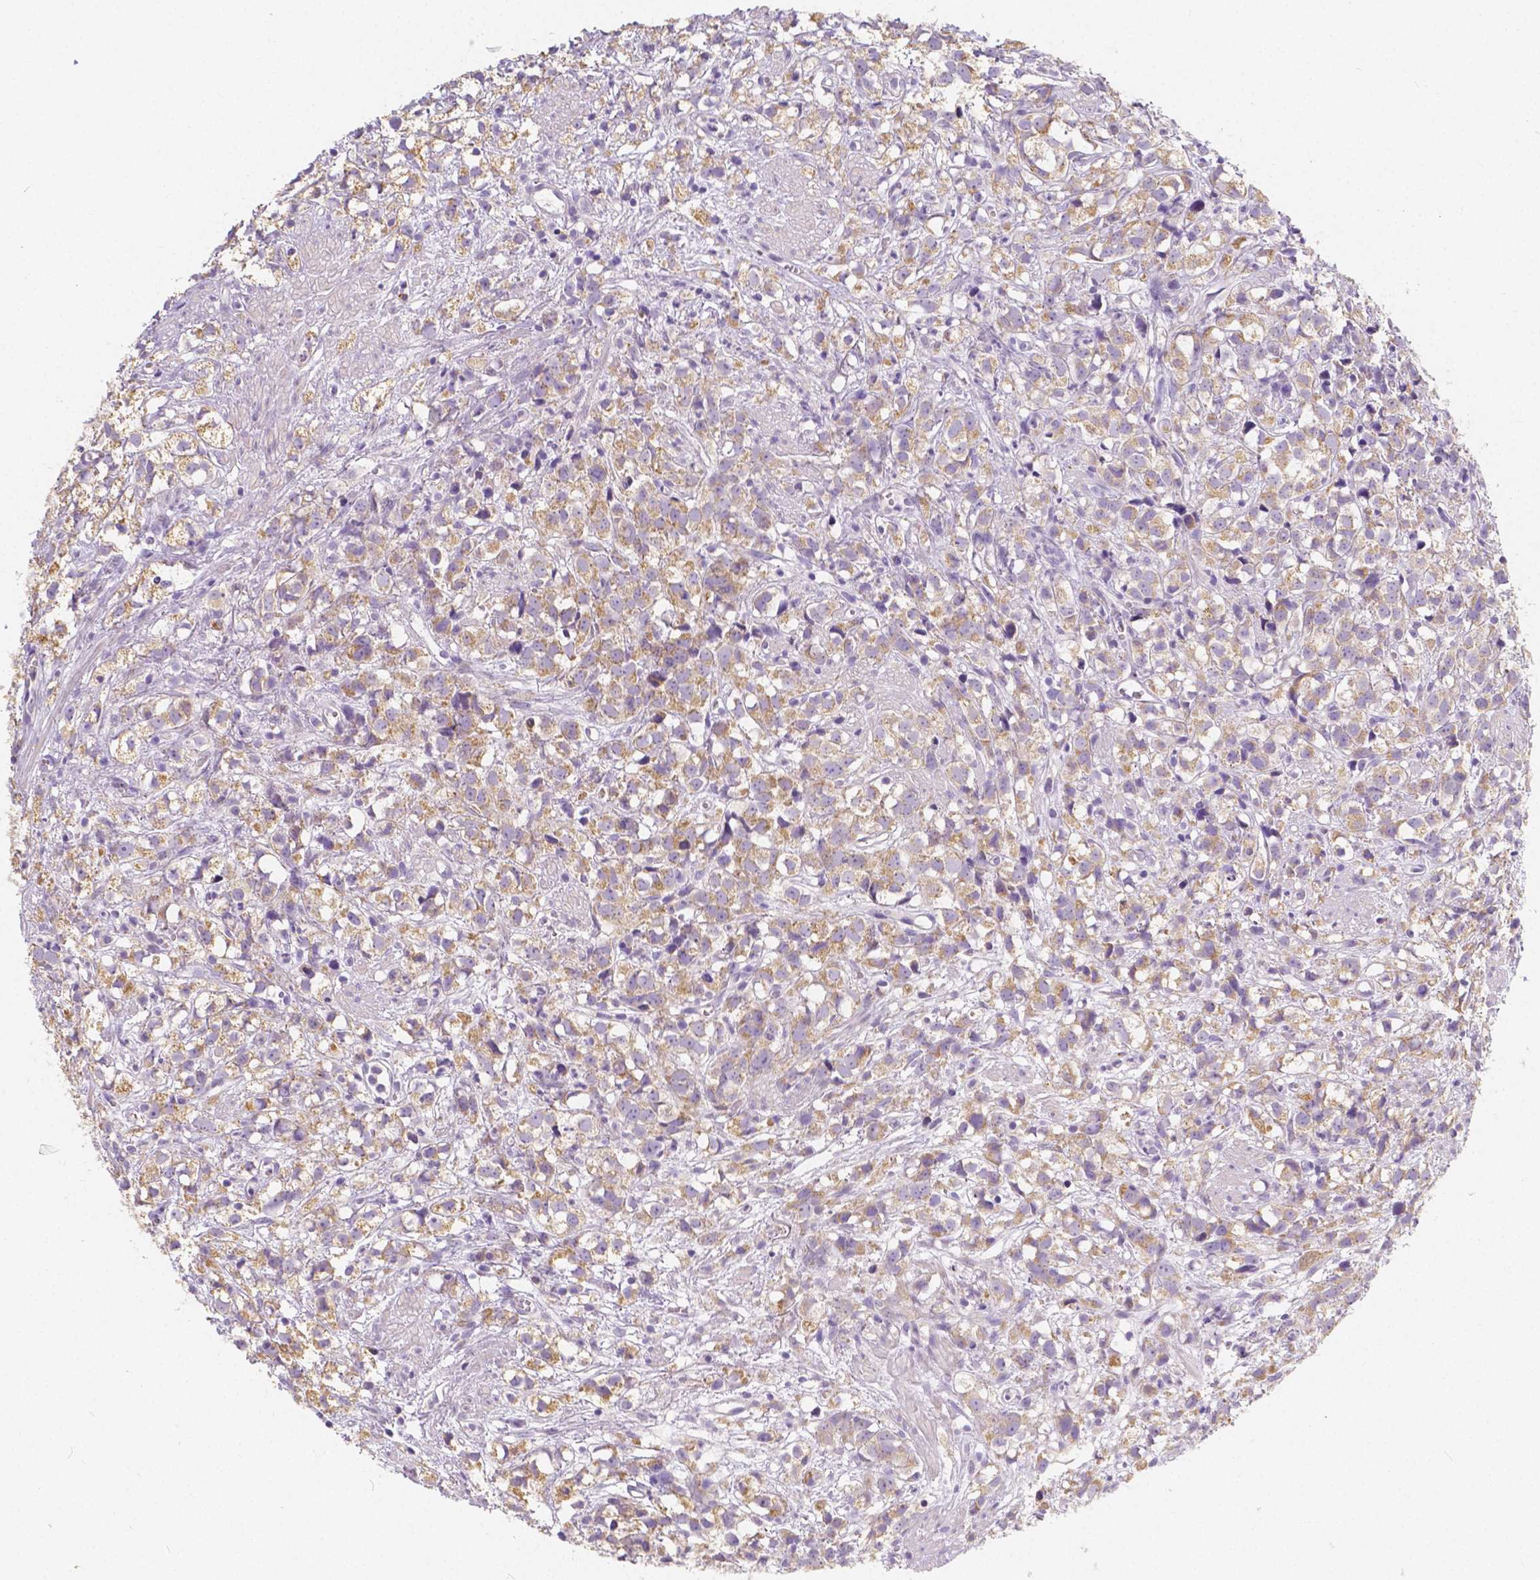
{"staining": {"intensity": "weak", "quantity": "25%-75%", "location": "cytoplasmic/membranous"}, "tissue": "prostate cancer", "cell_type": "Tumor cells", "image_type": "cancer", "snomed": [{"axis": "morphology", "description": "Adenocarcinoma, High grade"}, {"axis": "topography", "description": "Prostate"}], "caption": "Immunohistochemical staining of human prostate cancer (adenocarcinoma (high-grade)) displays low levels of weak cytoplasmic/membranous staining in about 25%-75% of tumor cells.", "gene": "RNF186", "patient": {"sex": "male", "age": 68}}